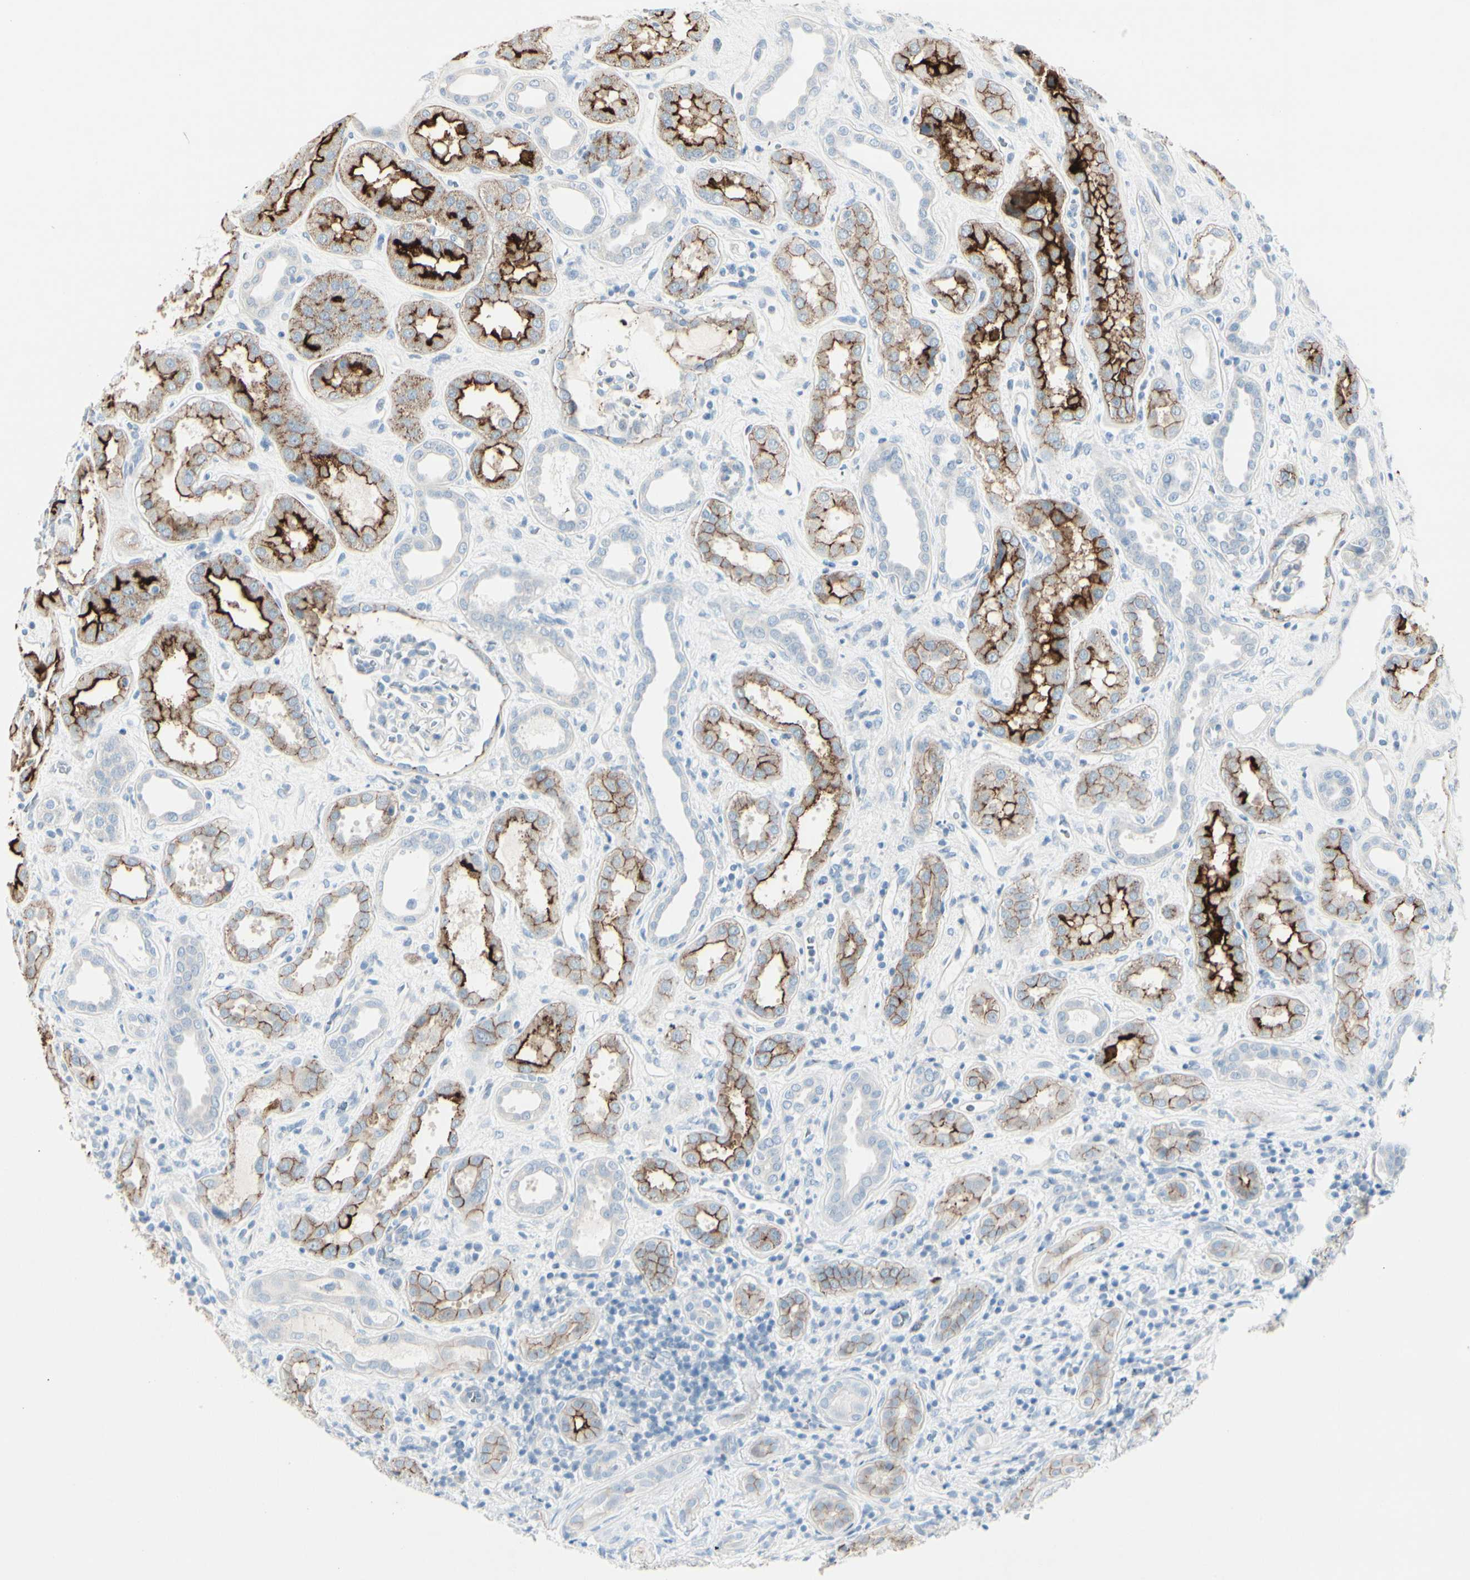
{"staining": {"intensity": "negative", "quantity": "none", "location": "none"}, "tissue": "kidney", "cell_type": "Cells in glomeruli", "image_type": "normal", "snomed": [{"axis": "morphology", "description": "Normal tissue, NOS"}, {"axis": "topography", "description": "Kidney"}], "caption": "IHC of unremarkable human kidney exhibits no staining in cells in glomeruli. (Brightfield microscopy of DAB (3,3'-diaminobenzidine) IHC at high magnification).", "gene": "CDHR5", "patient": {"sex": "male", "age": 59}}